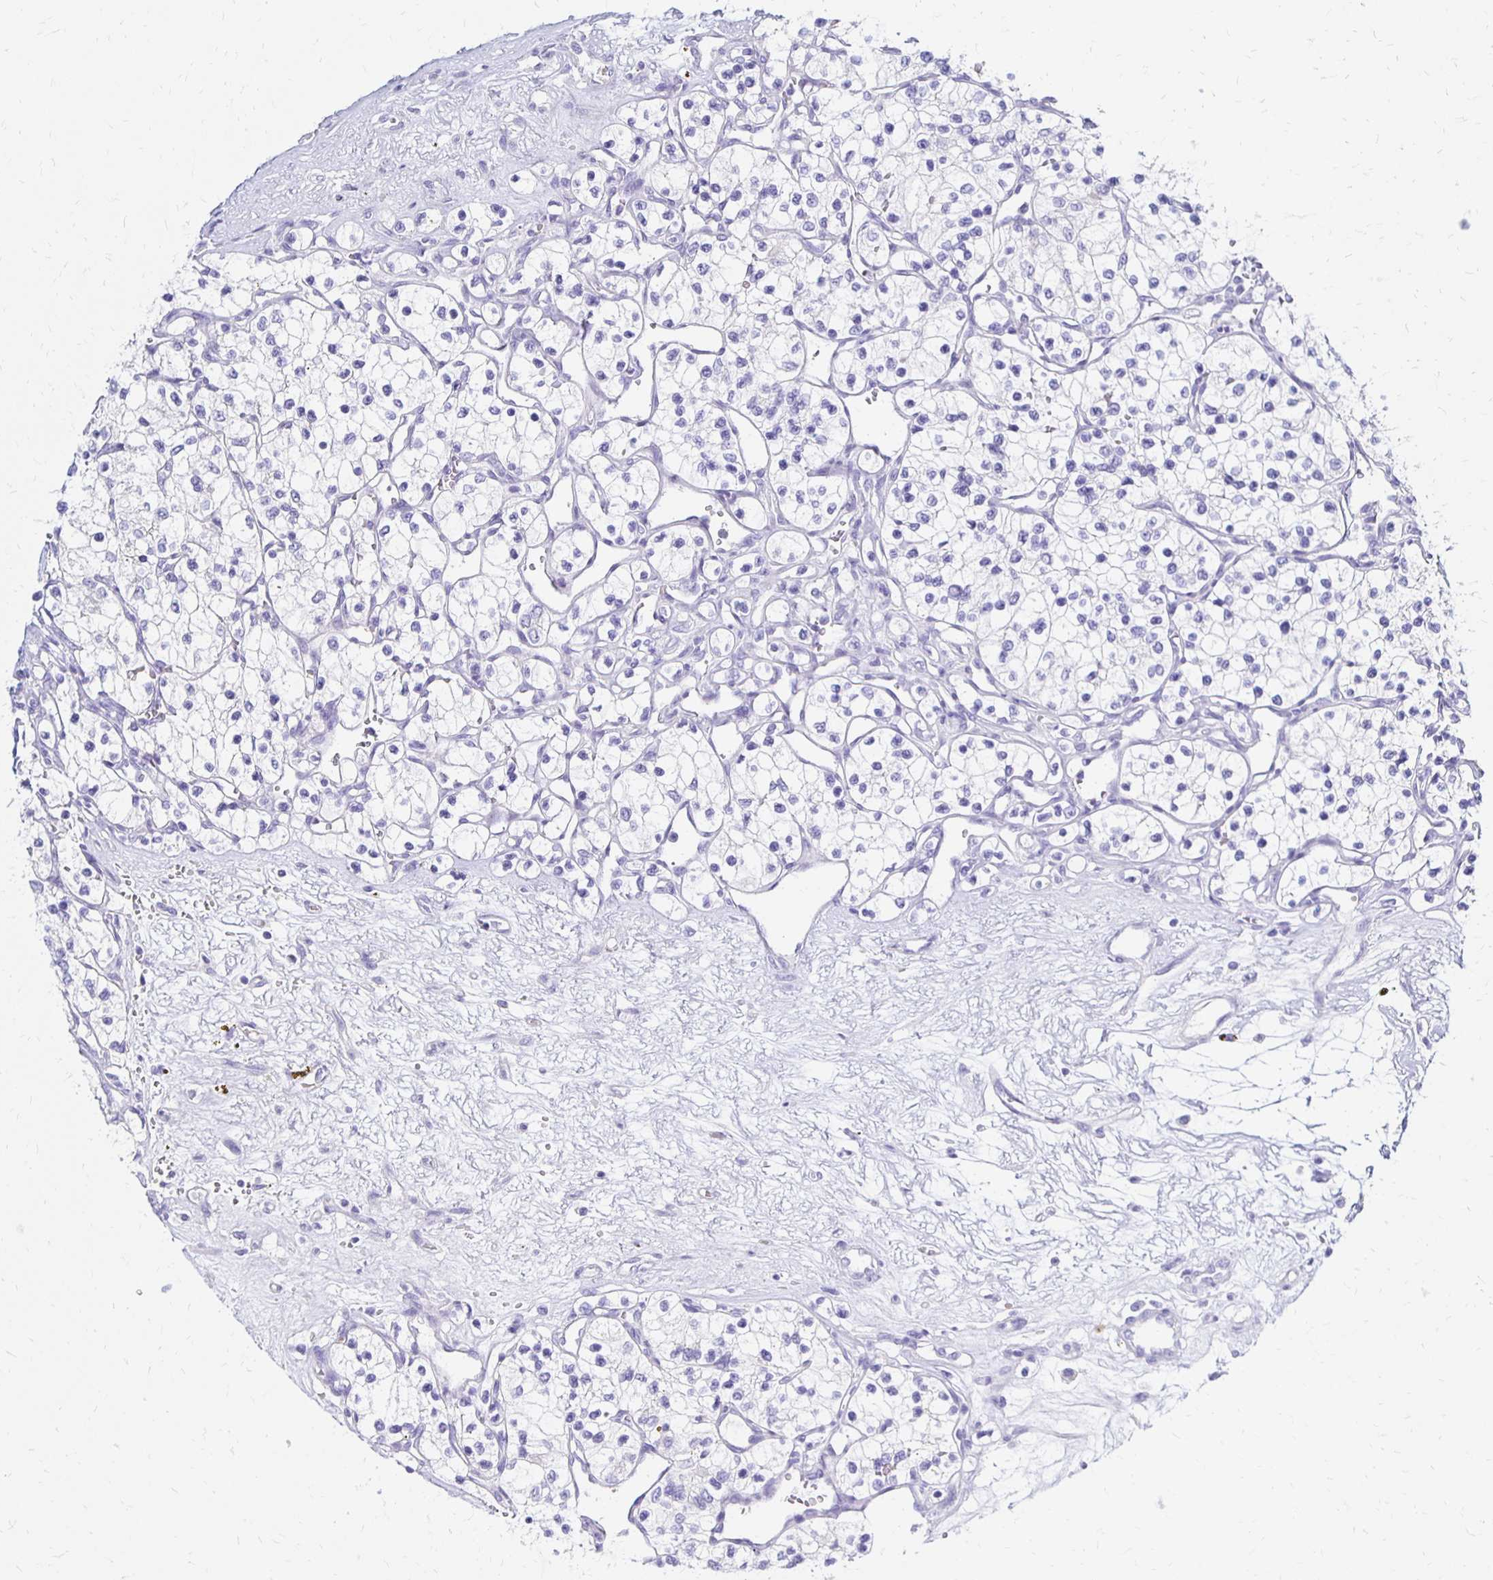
{"staining": {"intensity": "negative", "quantity": "none", "location": "none"}, "tissue": "renal cancer", "cell_type": "Tumor cells", "image_type": "cancer", "snomed": [{"axis": "morphology", "description": "Adenocarcinoma, NOS"}, {"axis": "topography", "description": "Kidney"}], "caption": "The immunohistochemistry (IHC) image has no significant positivity in tumor cells of renal cancer tissue.", "gene": "FNTB", "patient": {"sex": "female", "age": 69}}